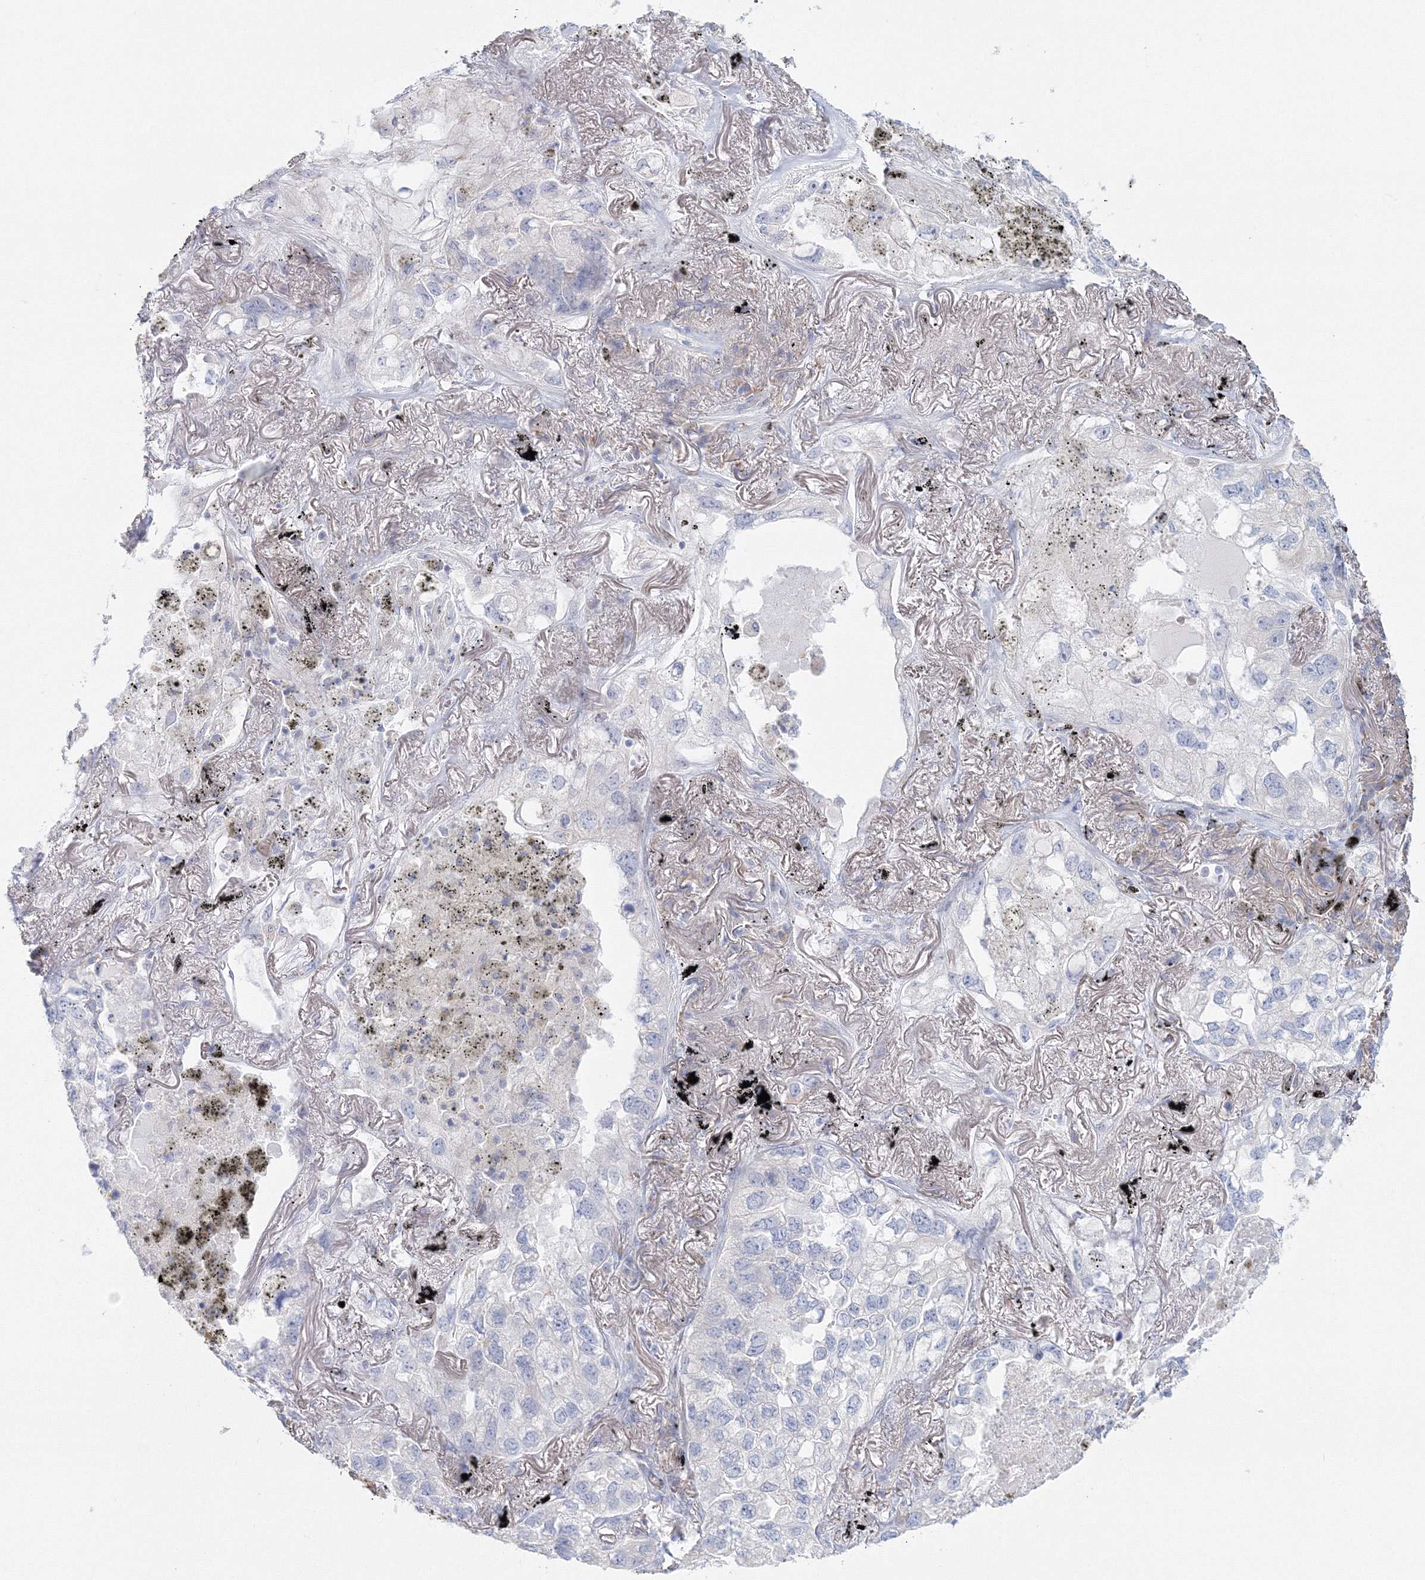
{"staining": {"intensity": "negative", "quantity": "none", "location": "none"}, "tissue": "lung cancer", "cell_type": "Tumor cells", "image_type": "cancer", "snomed": [{"axis": "morphology", "description": "Adenocarcinoma, NOS"}, {"axis": "topography", "description": "Lung"}], "caption": "Immunohistochemistry histopathology image of neoplastic tissue: human lung adenocarcinoma stained with DAB reveals no significant protein positivity in tumor cells.", "gene": "VSIG1", "patient": {"sex": "male", "age": 65}}